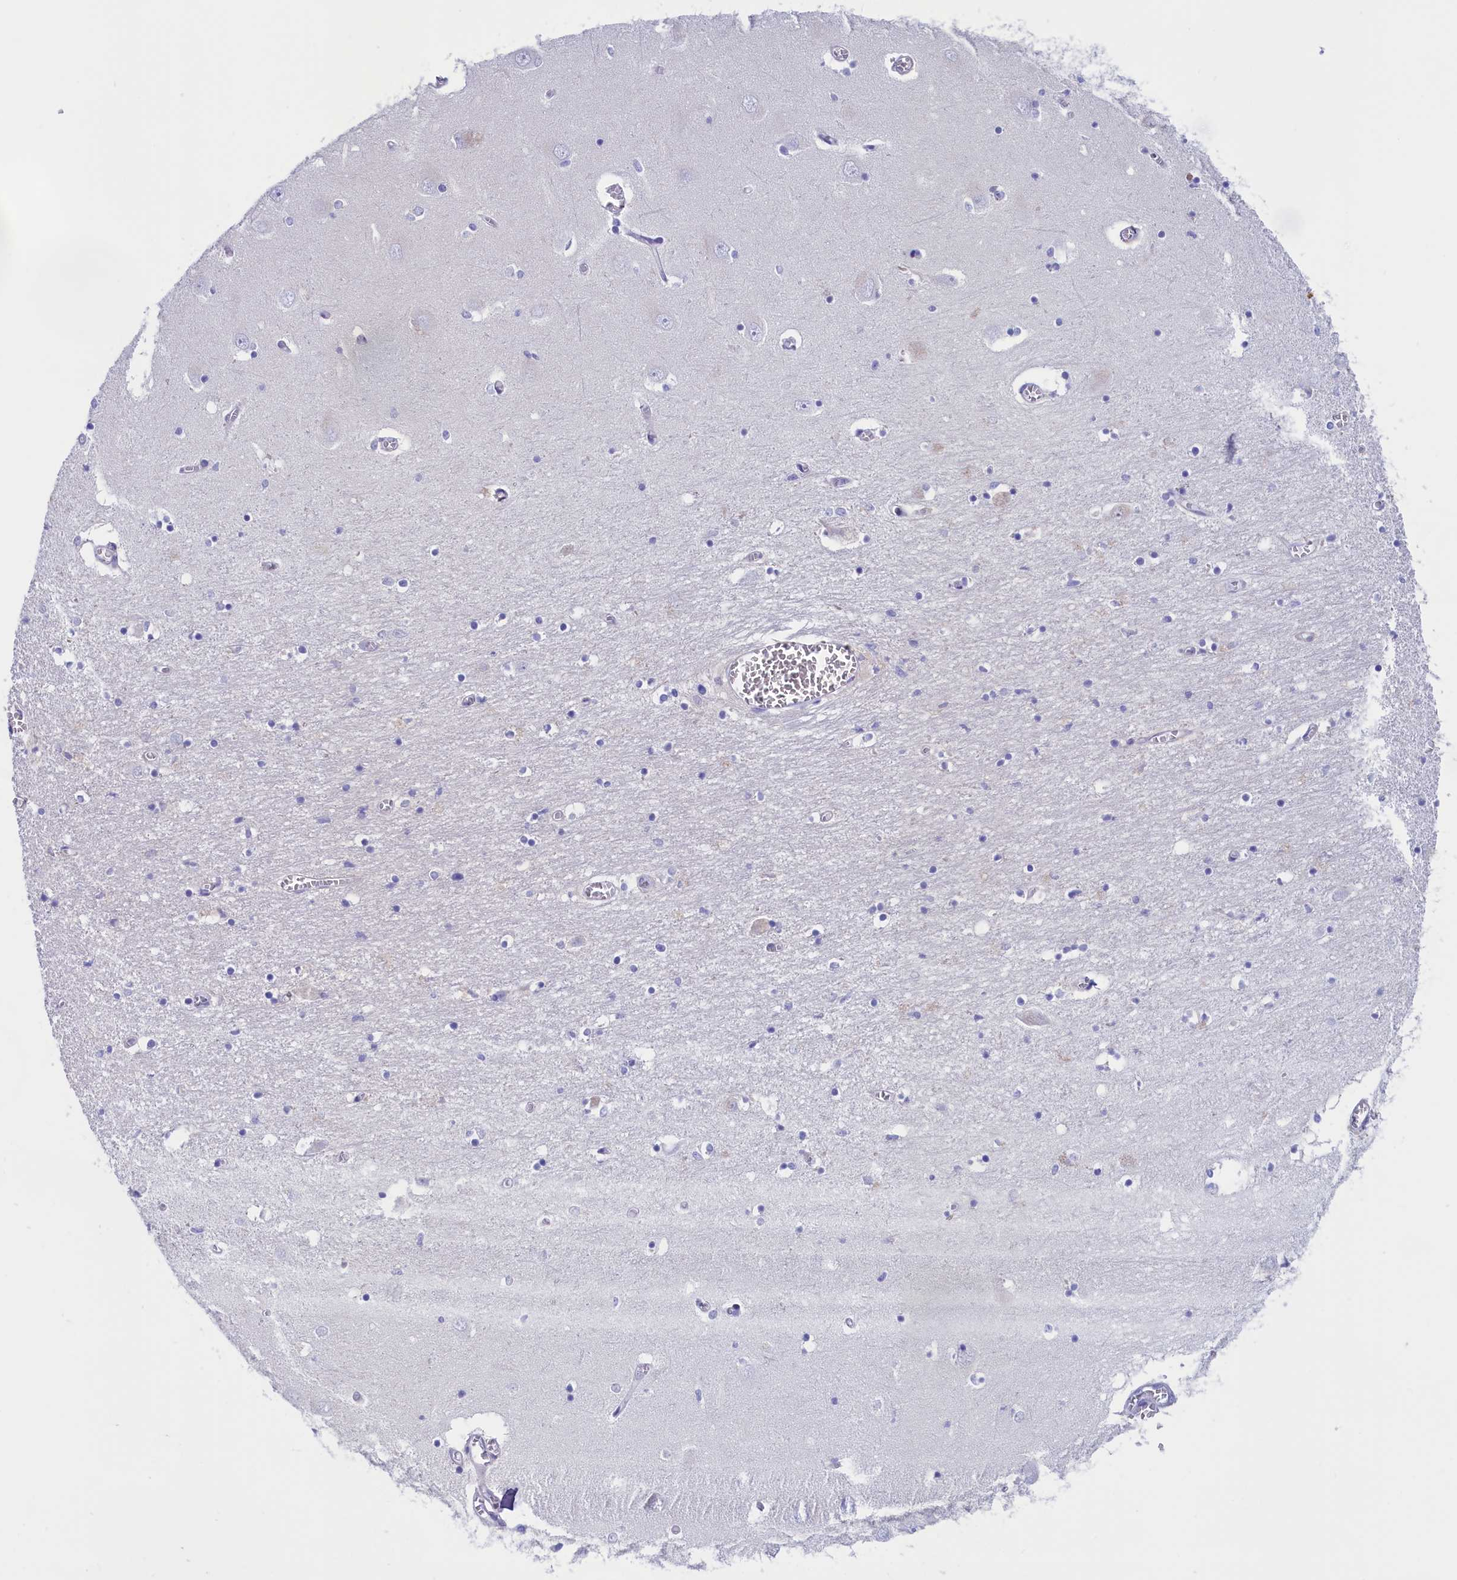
{"staining": {"intensity": "negative", "quantity": "none", "location": "none"}, "tissue": "hippocampus", "cell_type": "Glial cells", "image_type": "normal", "snomed": [{"axis": "morphology", "description": "Normal tissue, NOS"}, {"axis": "topography", "description": "Hippocampus"}], "caption": "A high-resolution image shows immunohistochemistry (IHC) staining of benign hippocampus, which exhibits no significant staining in glial cells.", "gene": "VPS35L", "patient": {"sex": "male", "age": 70}}